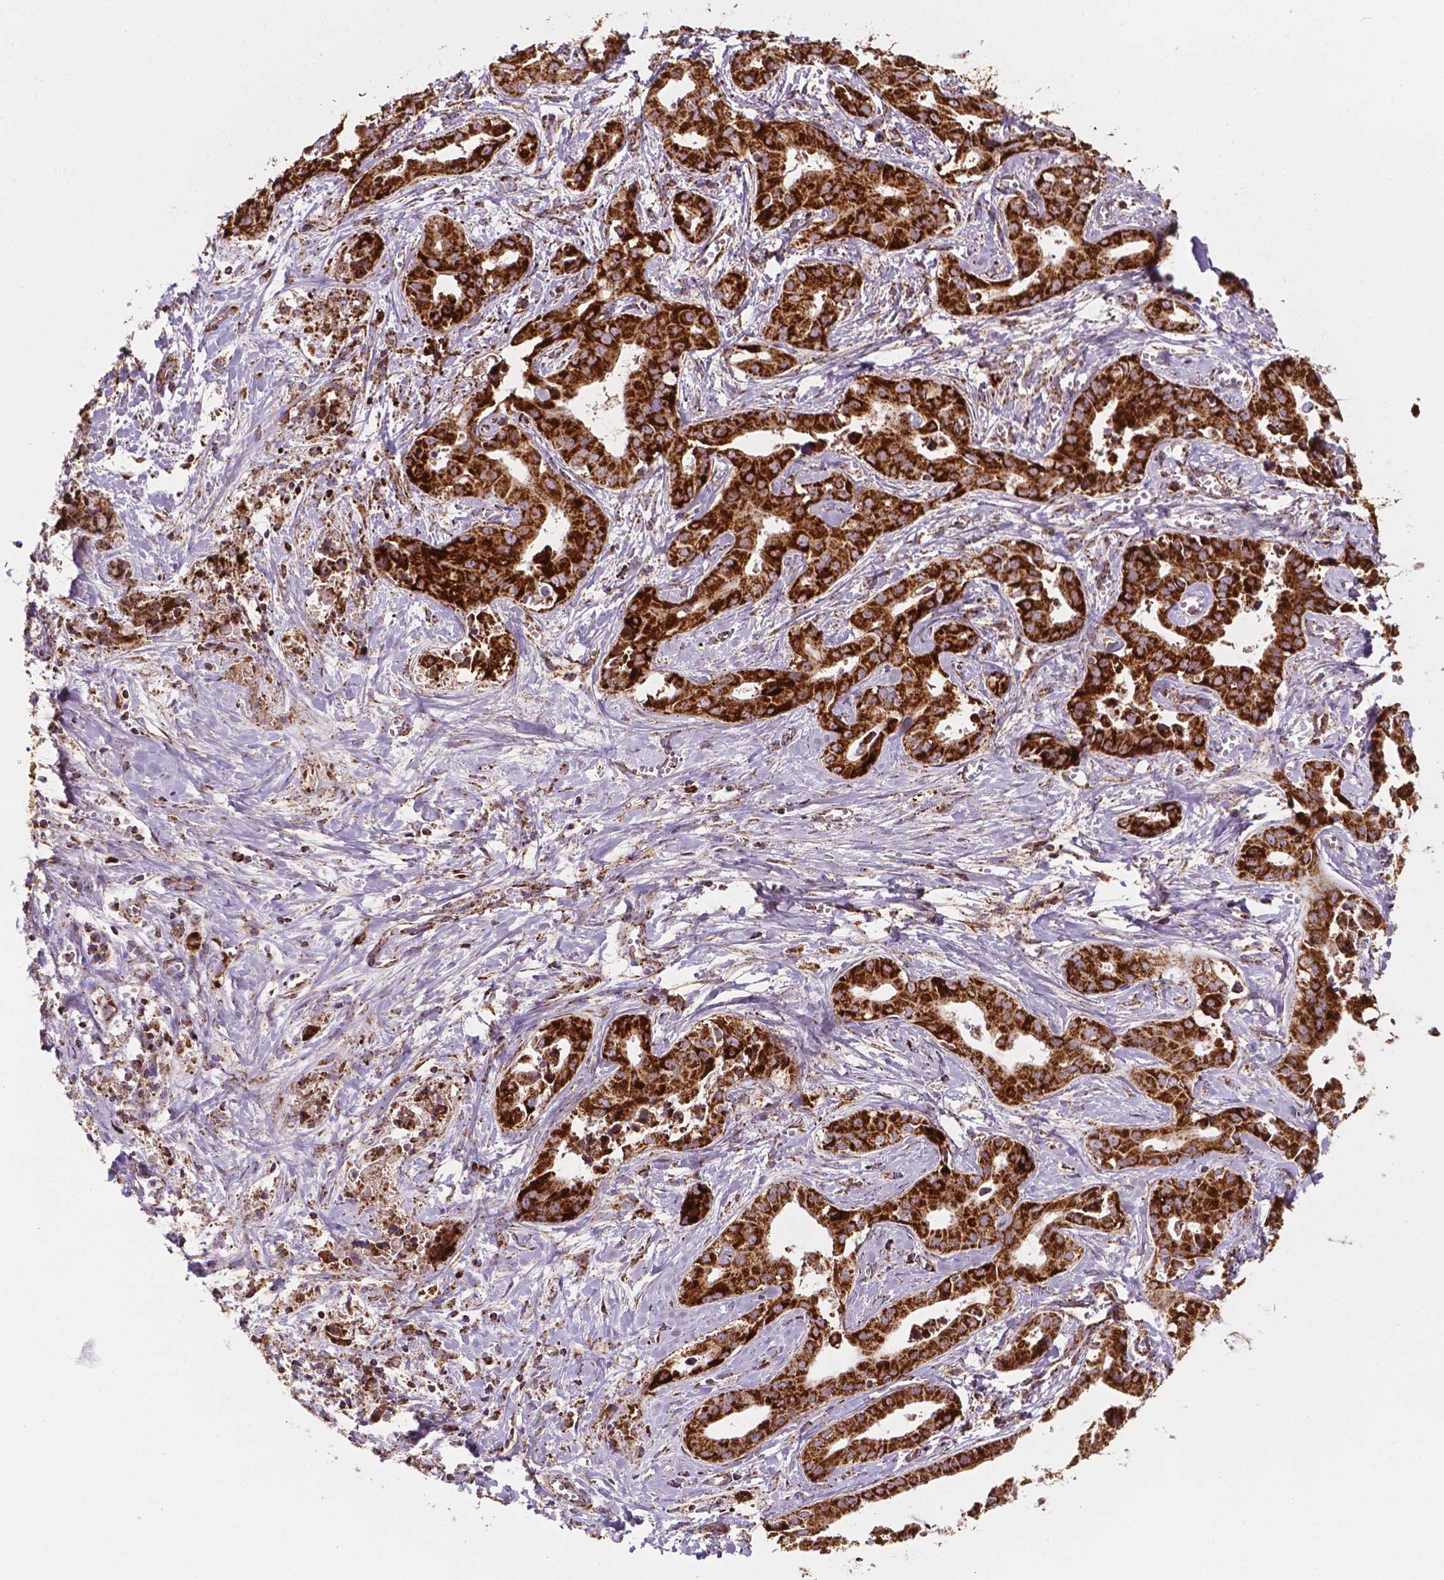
{"staining": {"intensity": "strong", "quantity": ">75%", "location": "cytoplasmic/membranous"}, "tissue": "liver cancer", "cell_type": "Tumor cells", "image_type": "cancer", "snomed": [{"axis": "morphology", "description": "Cholangiocarcinoma"}, {"axis": "topography", "description": "Liver"}], "caption": "A high amount of strong cytoplasmic/membranous expression is identified in approximately >75% of tumor cells in cholangiocarcinoma (liver) tissue.", "gene": "ILVBL", "patient": {"sex": "female", "age": 65}}